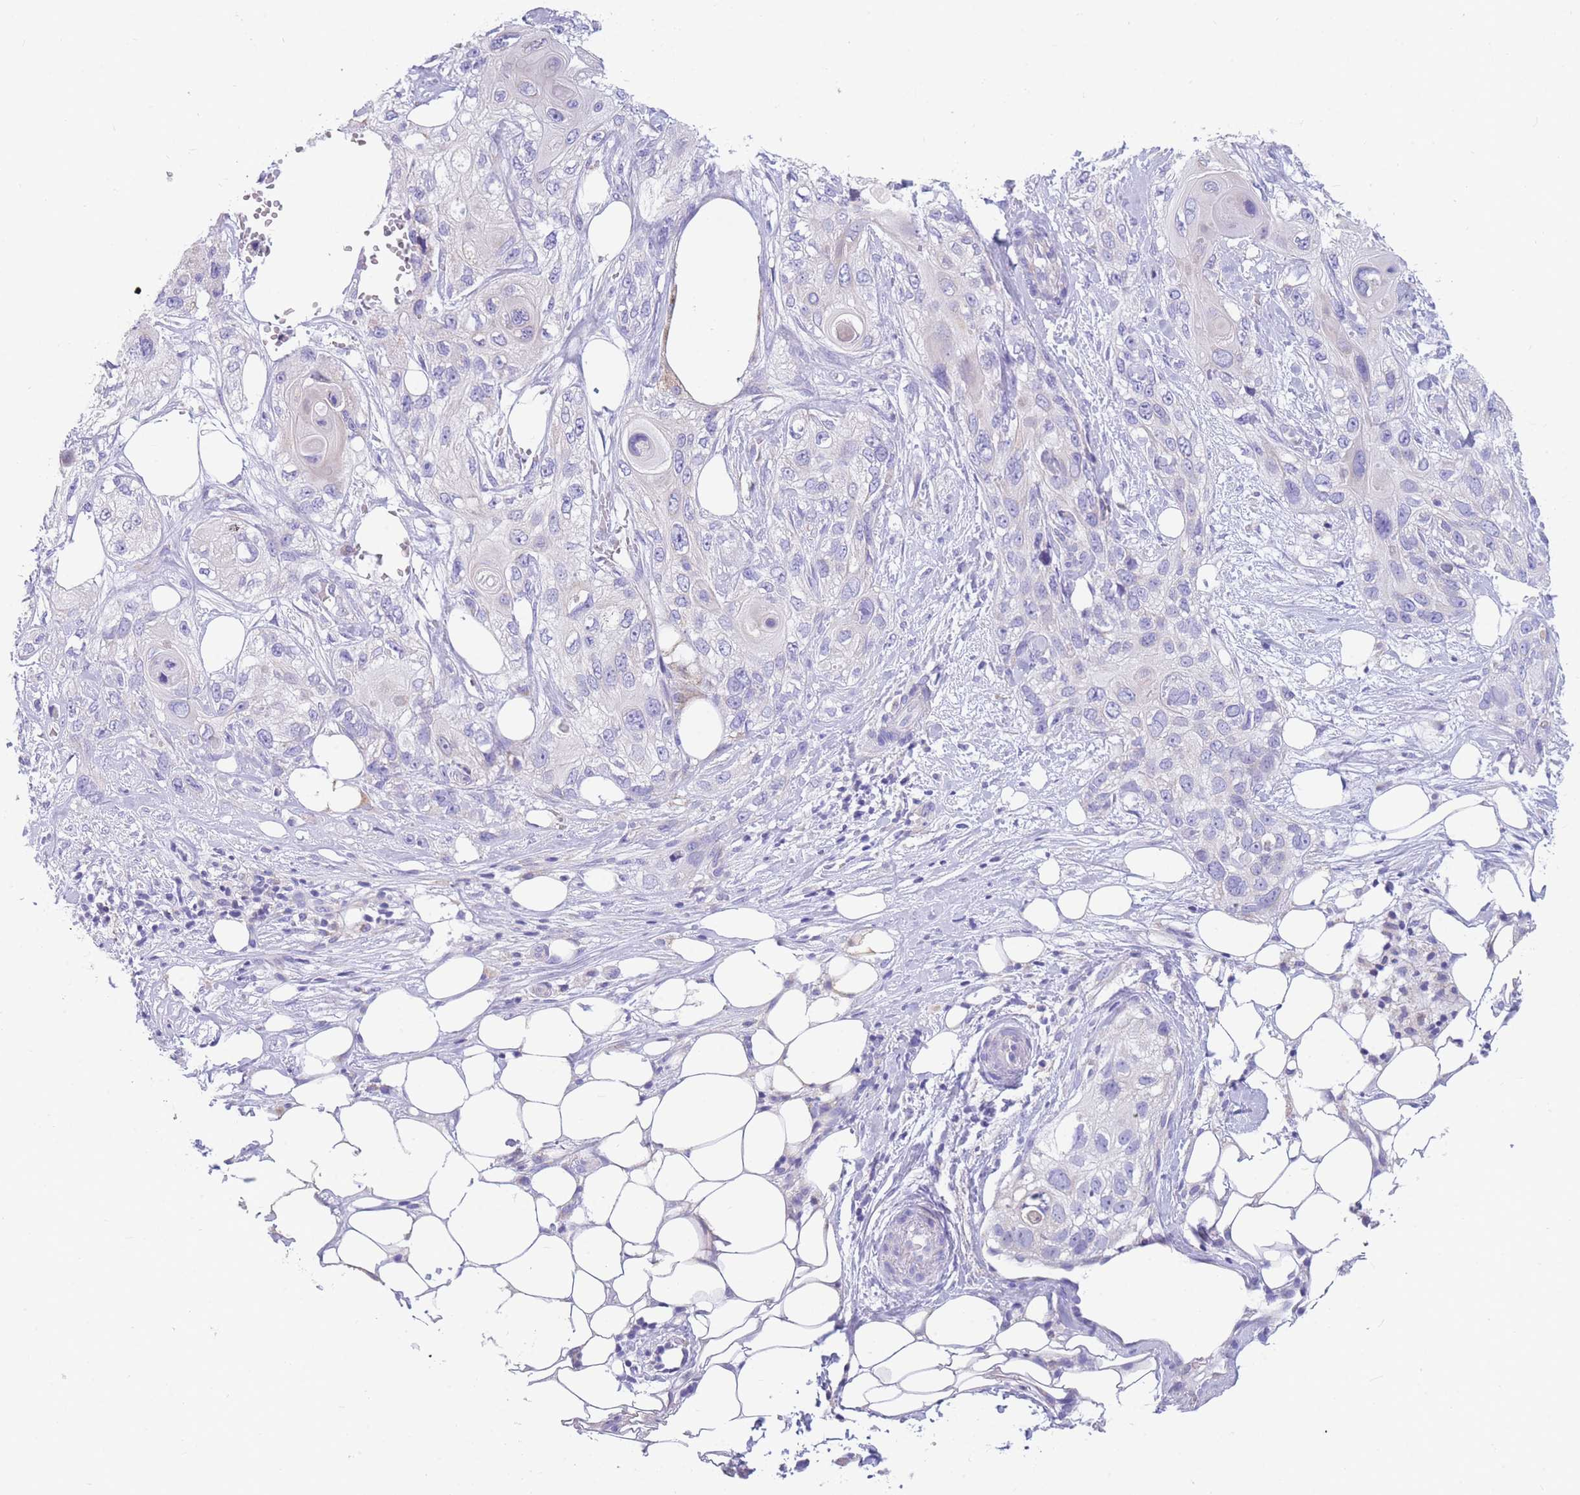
{"staining": {"intensity": "negative", "quantity": "none", "location": "none"}, "tissue": "skin cancer", "cell_type": "Tumor cells", "image_type": "cancer", "snomed": [{"axis": "morphology", "description": "Normal tissue, NOS"}, {"axis": "morphology", "description": "Squamous cell carcinoma, NOS"}, {"axis": "topography", "description": "Skin"}], "caption": "Immunohistochemistry (IHC) image of skin cancer stained for a protein (brown), which exhibits no positivity in tumor cells.", "gene": "DHRS11", "patient": {"sex": "male", "age": 72}}